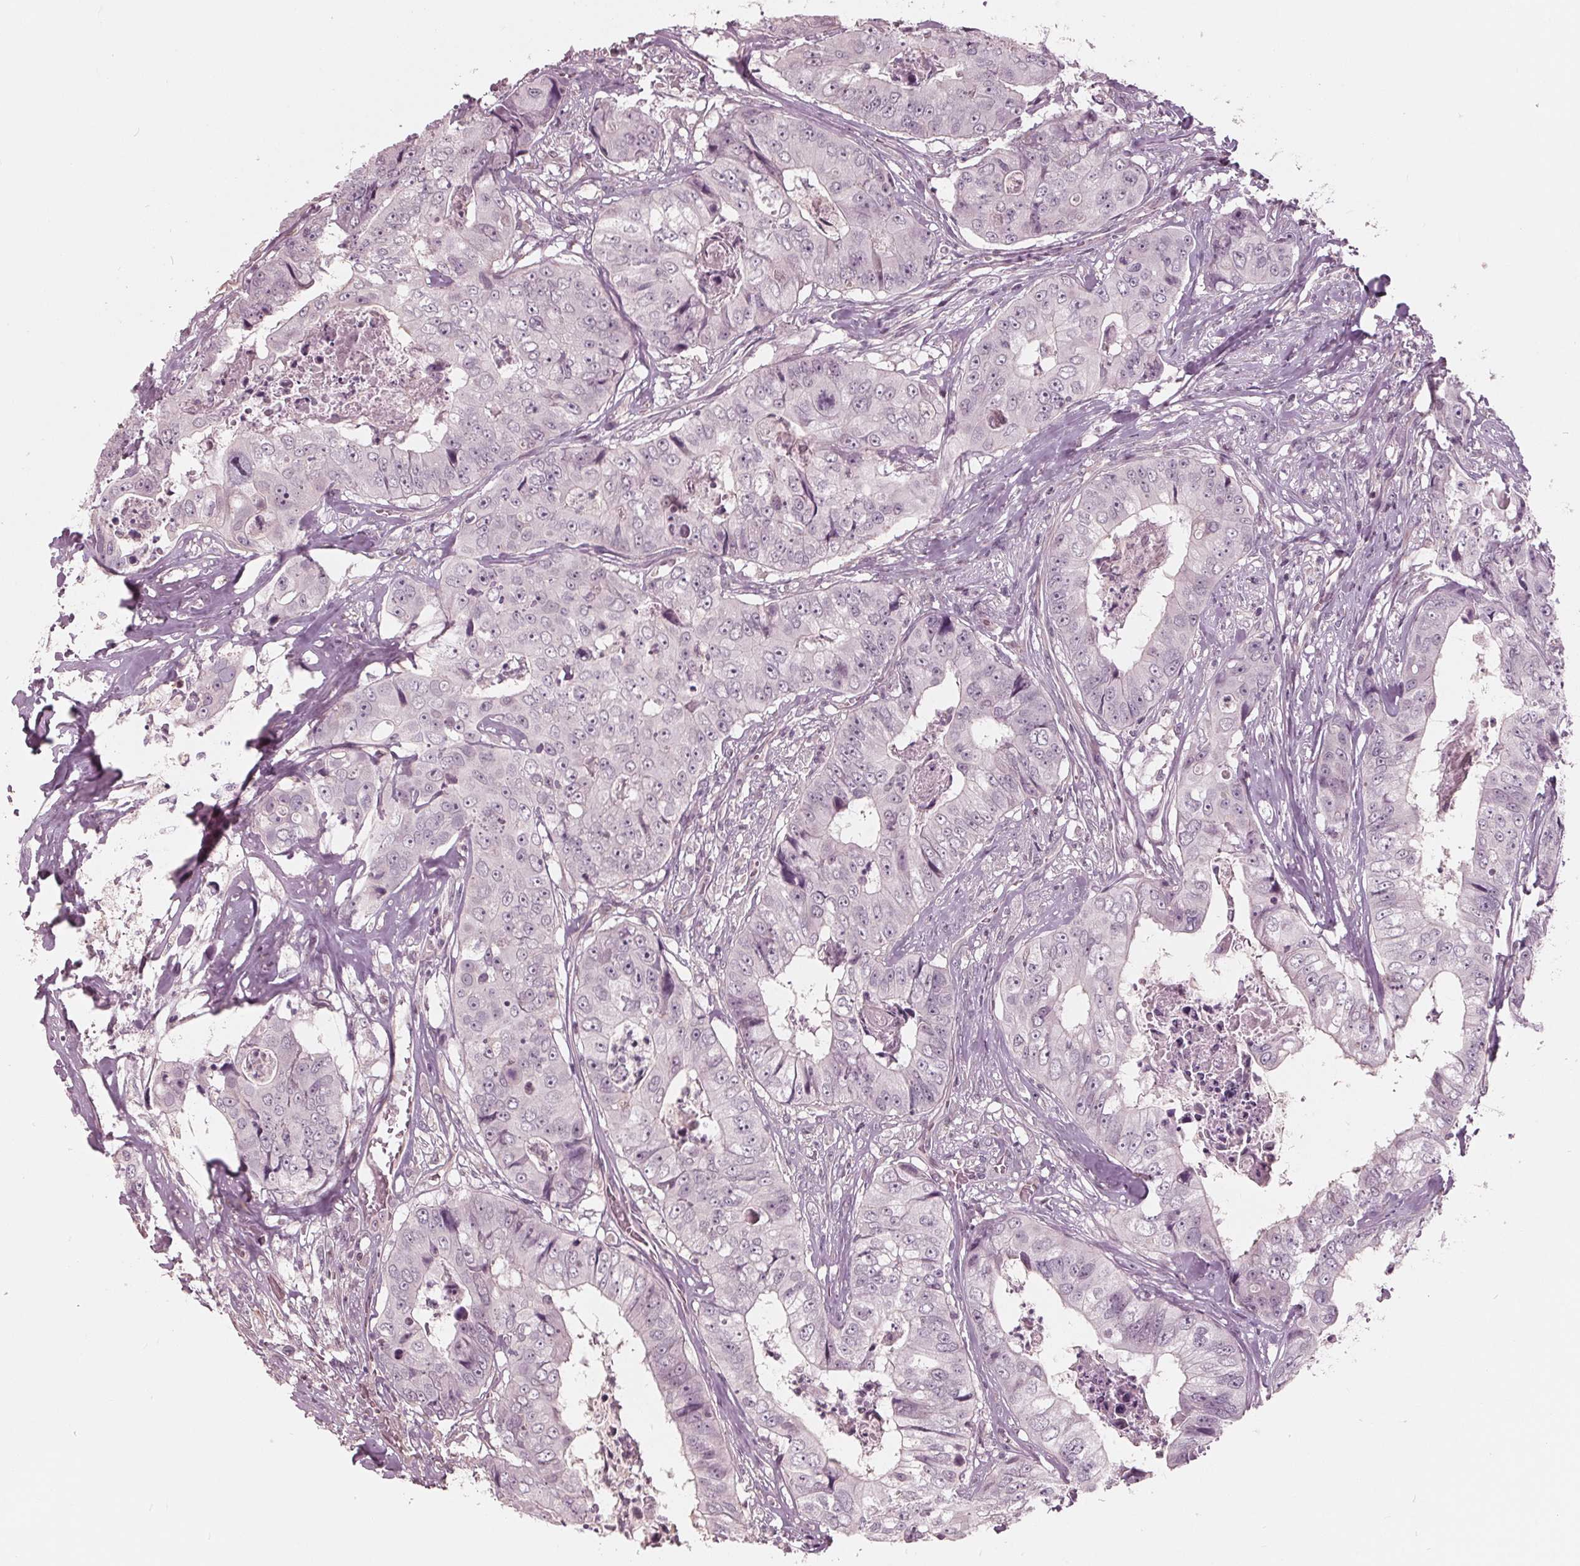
{"staining": {"intensity": "negative", "quantity": "none", "location": "none"}, "tissue": "colorectal cancer", "cell_type": "Tumor cells", "image_type": "cancer", "snomed": [{"axis": "morphology", "description": "Adenocarcinoma, NOS"}, {"axis": "topography", "description": "Rectum"}], "caption": "DAB (3,3'-diaminobenzidine) immunohistochemical staining of adenocarcinoma (colorectal) demonstrates no significant expression in tumor cells. Nuclei are stained in blue.", "gene": "ING3", "patient": {"sex": "female", "age": 62}}